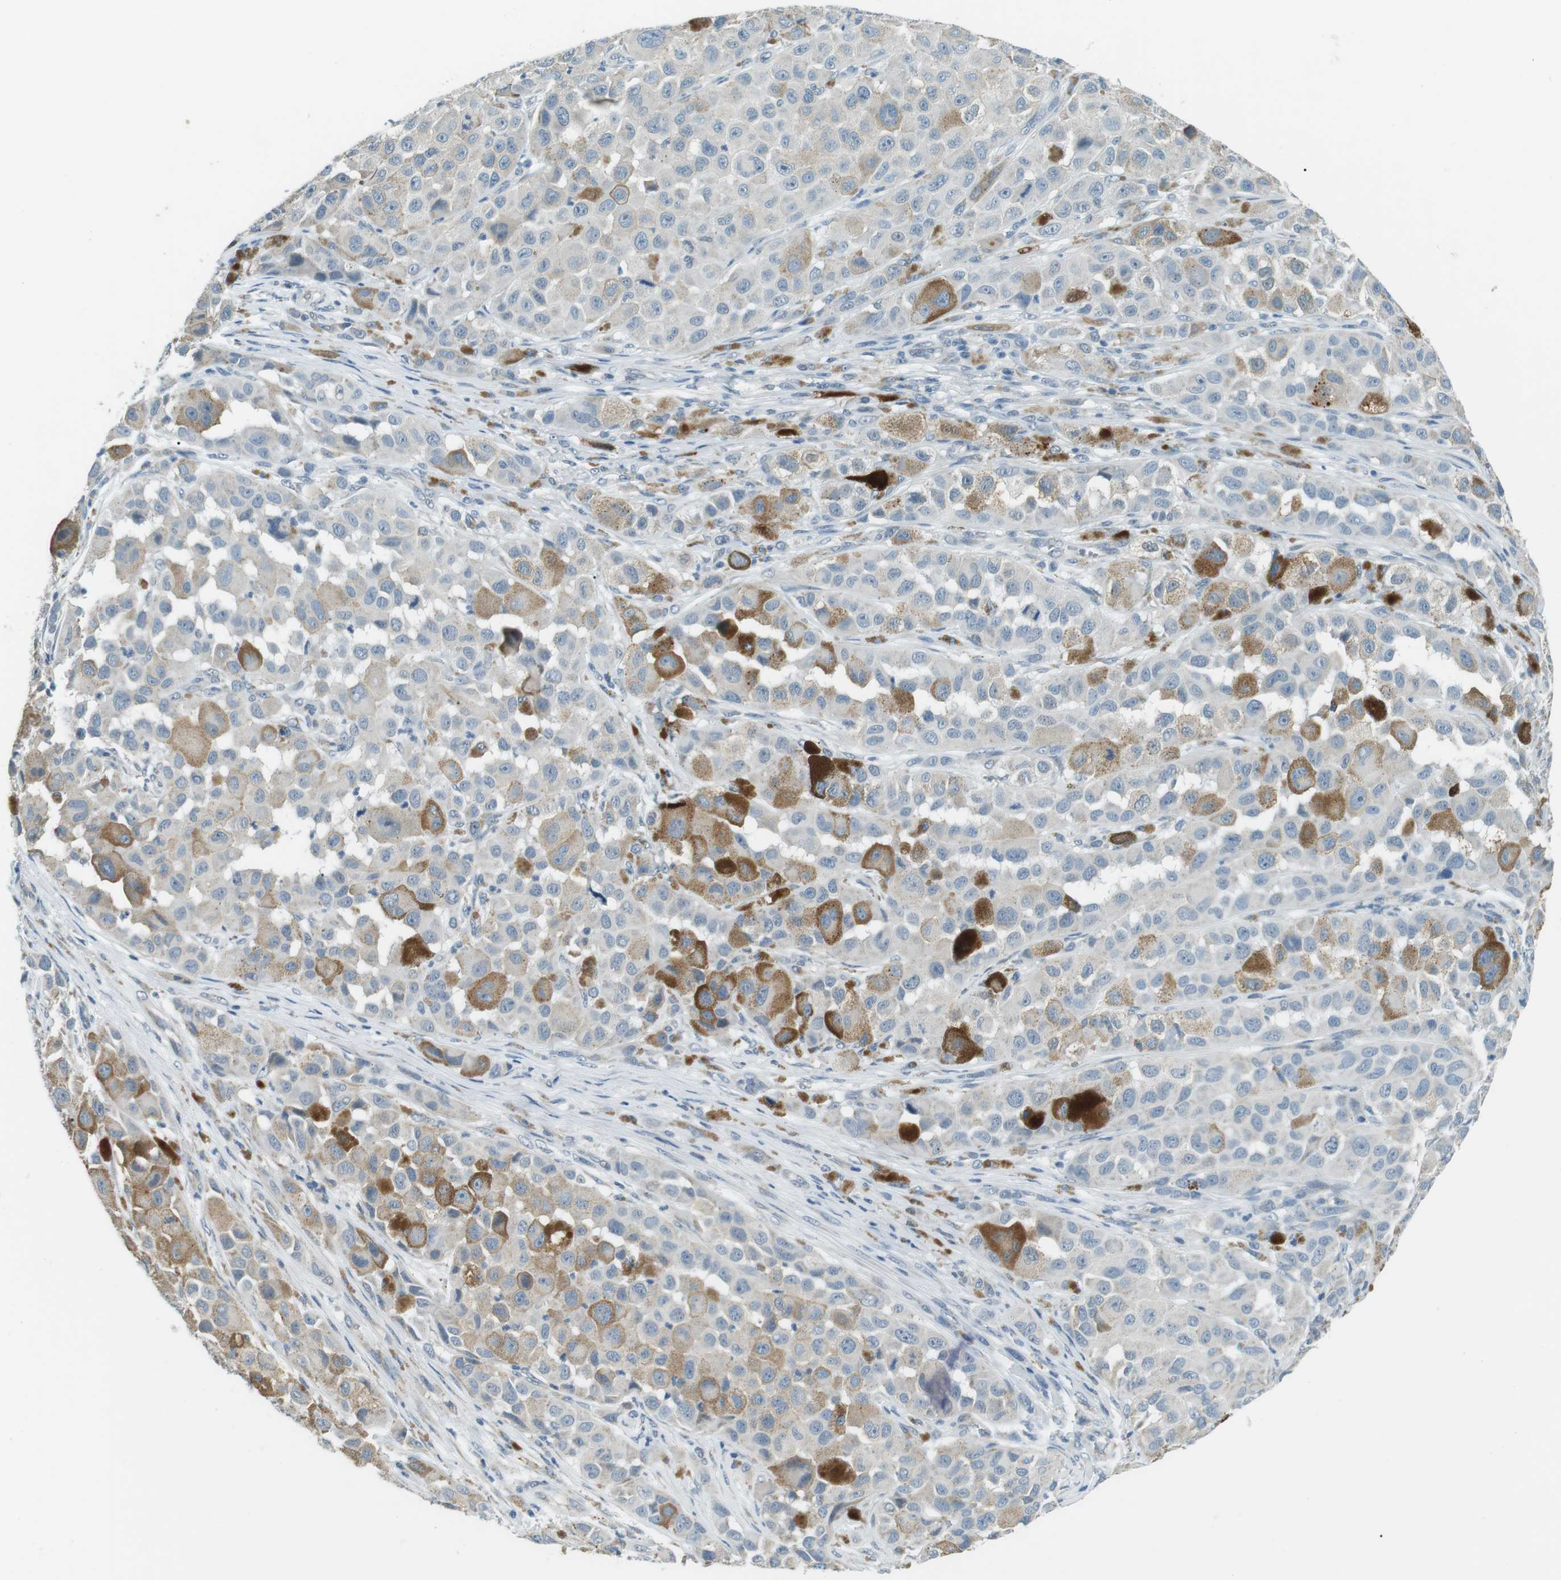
{"staining": {"intensity": "weak", "quantity": "<25%", "location": "cytoplasmic/membranous"}, "tissue": "melanoma", "cell_type": "Tumor cells", "image_type": "cancer", "snomed": [{"axis": "morphology", "description": "Malignant melanoma, NOS"}, {"axis": "topography", "description": "Skin"}], "caption": "Malignant melanoma stained for a protein using IHC demonstrates no expression tumor cells.", "gene": "SERPINB2", "patient": {"sex": "male", "age": 96}}